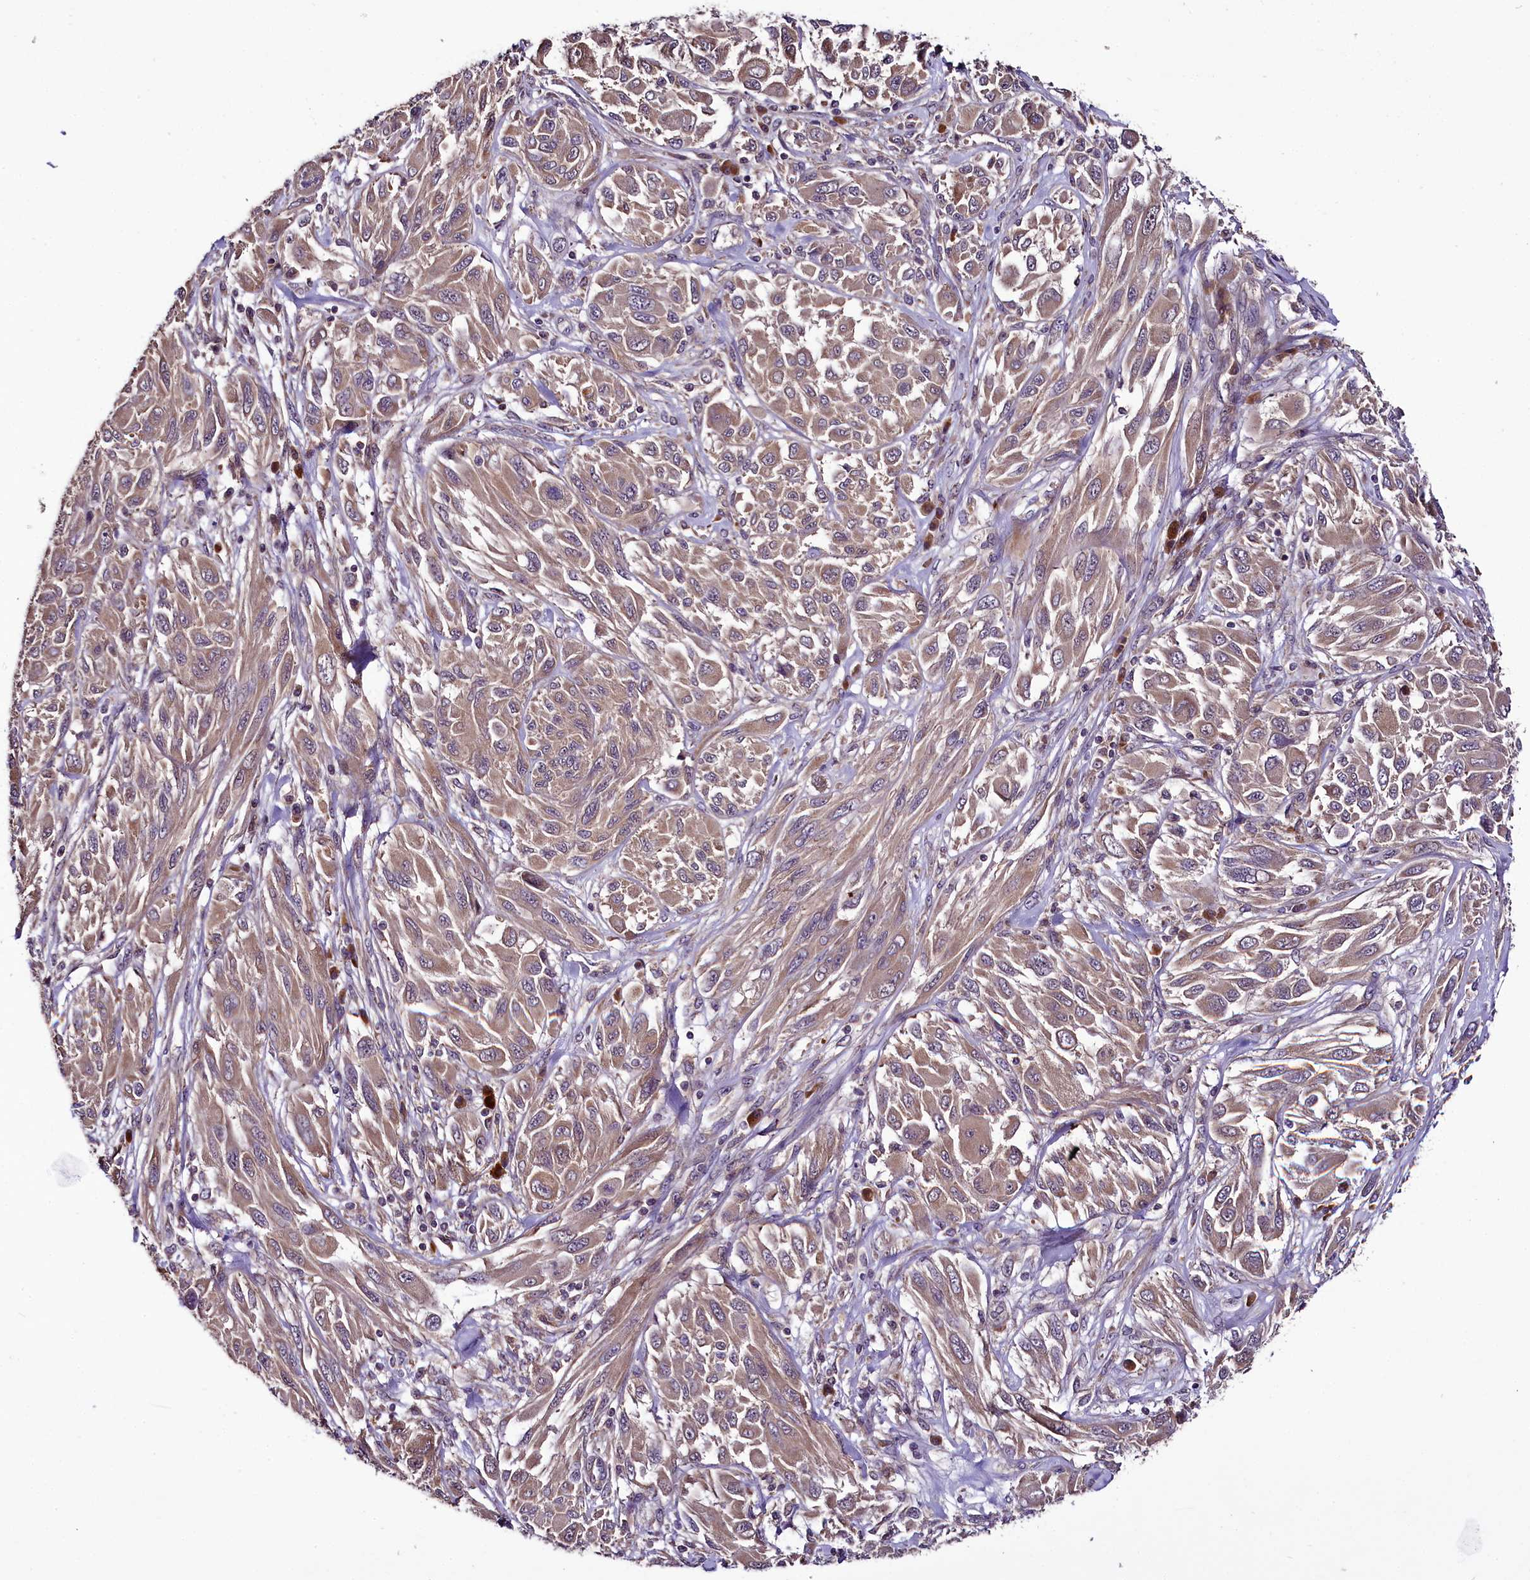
{"staining": {"intensity": "moderate", "quantity": ">75%", "location": "cytoplasmic/membranous"}, "tissue": "melanoma", "cell_type": "Tumor cells", "image_type": "cancer", "snomed": [{"axis": "morphology", "description": "Malignant melanoma, NOS"}, {"axis": "topography", "description": "Skin"}], "caption": "Protein staining exhibits moderate cytoplasmic/membranous expression in about >75% of tumor cells in malignant melanoma.", "gene": "RPUSD2", "patient": {"sex": "female", "age": 91}}